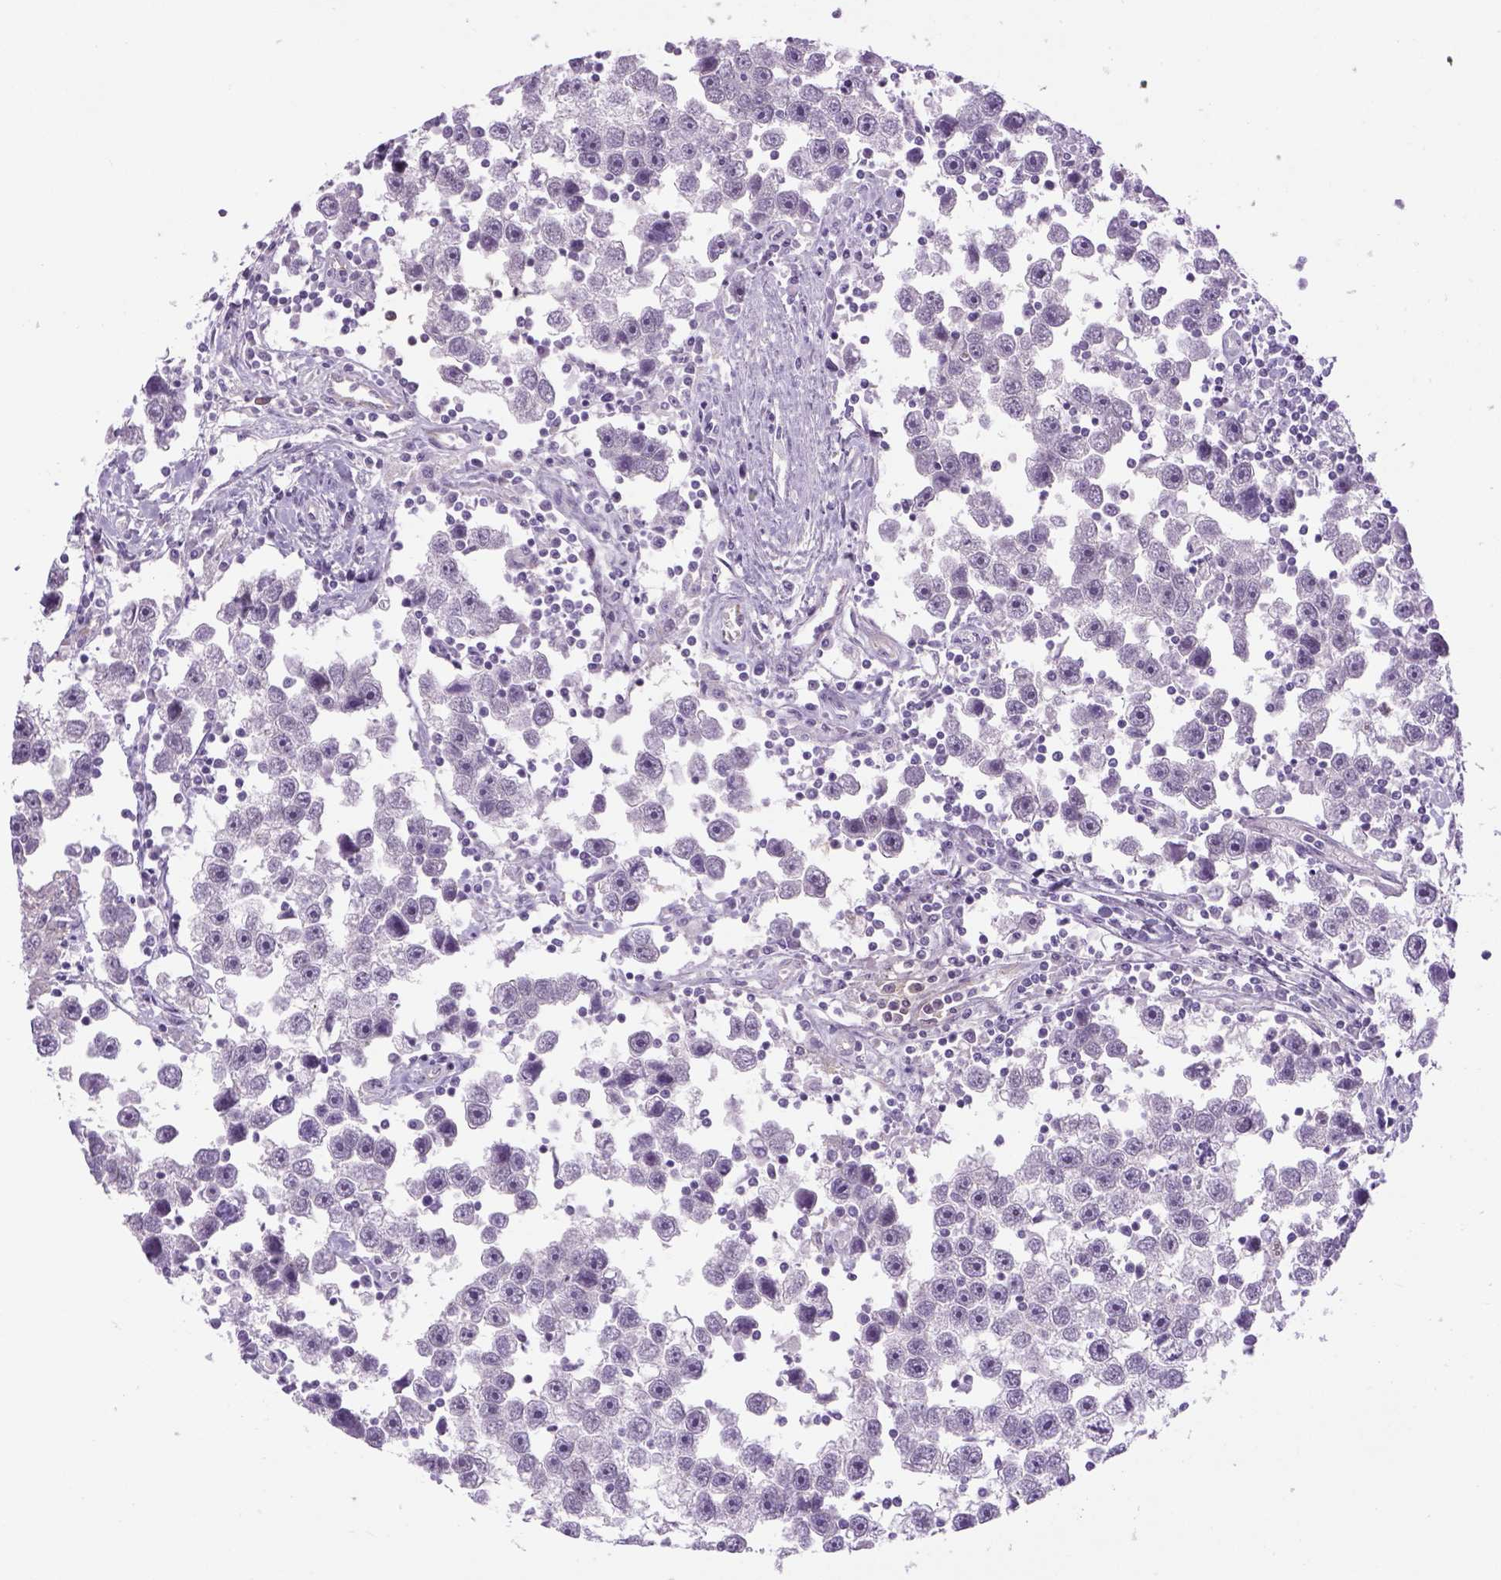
{"staining": {"intensity": "negative", "quantity": "none", "location": "none"}, "tissue": "testis cancer", "cell_type": "Tumor cells", "image_type": "cancer", "snomed": [{"axis": "morphology", "description": "Seminoma, NOS"}, {"axis": "topography", "description": "Testis"}], "caption": "Immunohistochemical staining of testis seminoma displays no significant expression in tumor cells. (DAB immunohistochemistry (IHC), high magnification).", "gene": "DBH", "patient": {"sex": "male", "age": 30}}